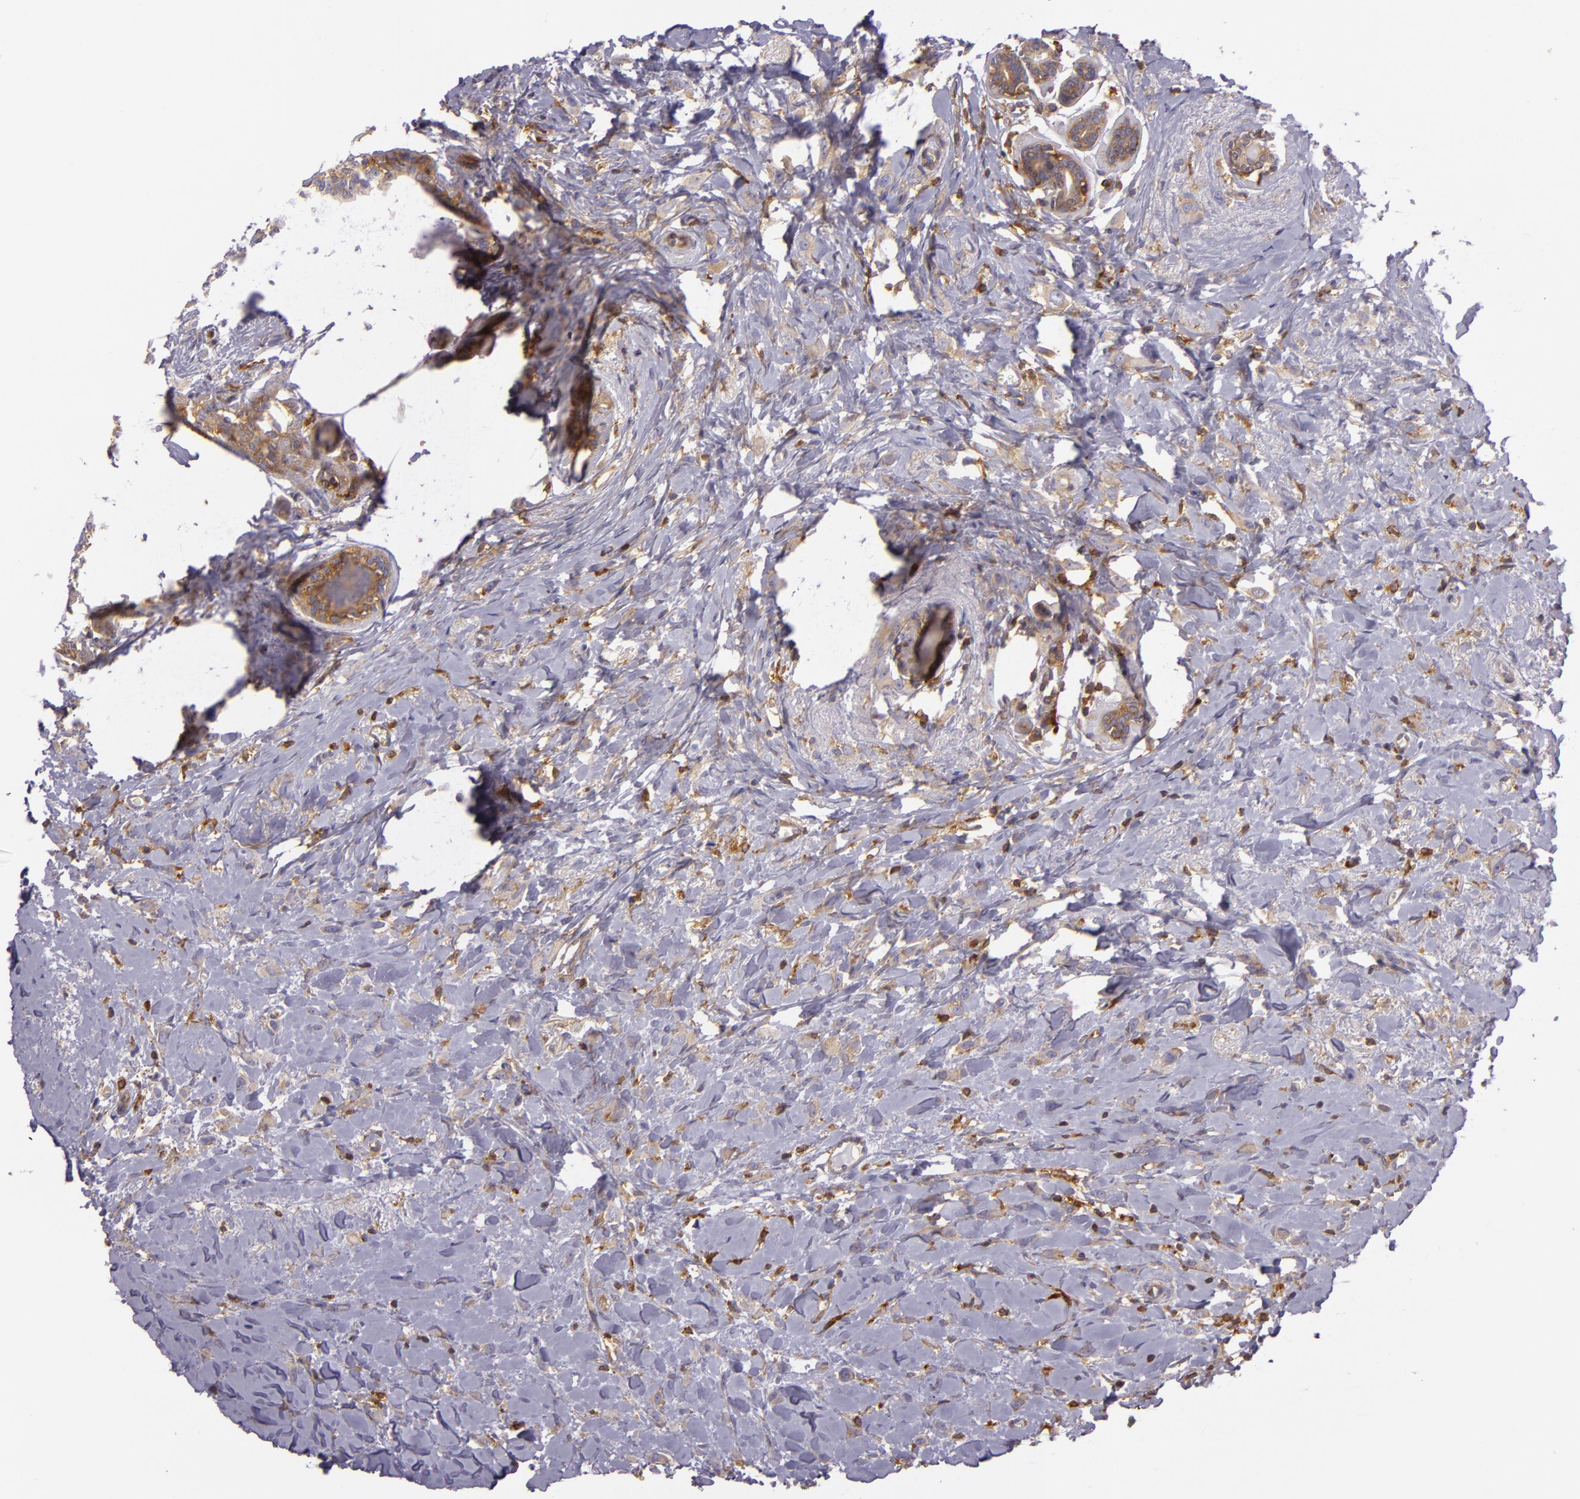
{"staining": {"intensity": "moderate", "quantity": ">75%", "location": "cytoplasmic/membranous"}, "tissue": "breast cancer", "cell_type": "Tumor cells", "image_type": "cancer", "snomed": [{"axis": "morphology", "description": "Lobular carcinoma"}, {"axis": "topography", "description": "Breast"}], "caption": "Immunohistochemistry (IHC) micrograph of human breast cancer stained for a protein (brown), which shows medium levels of moderate cytoplasmic/membranous positivity in approximately >75% of tumor cells.", "gene": "TLN1", "patient": {"sex": "female", "age": 57}}